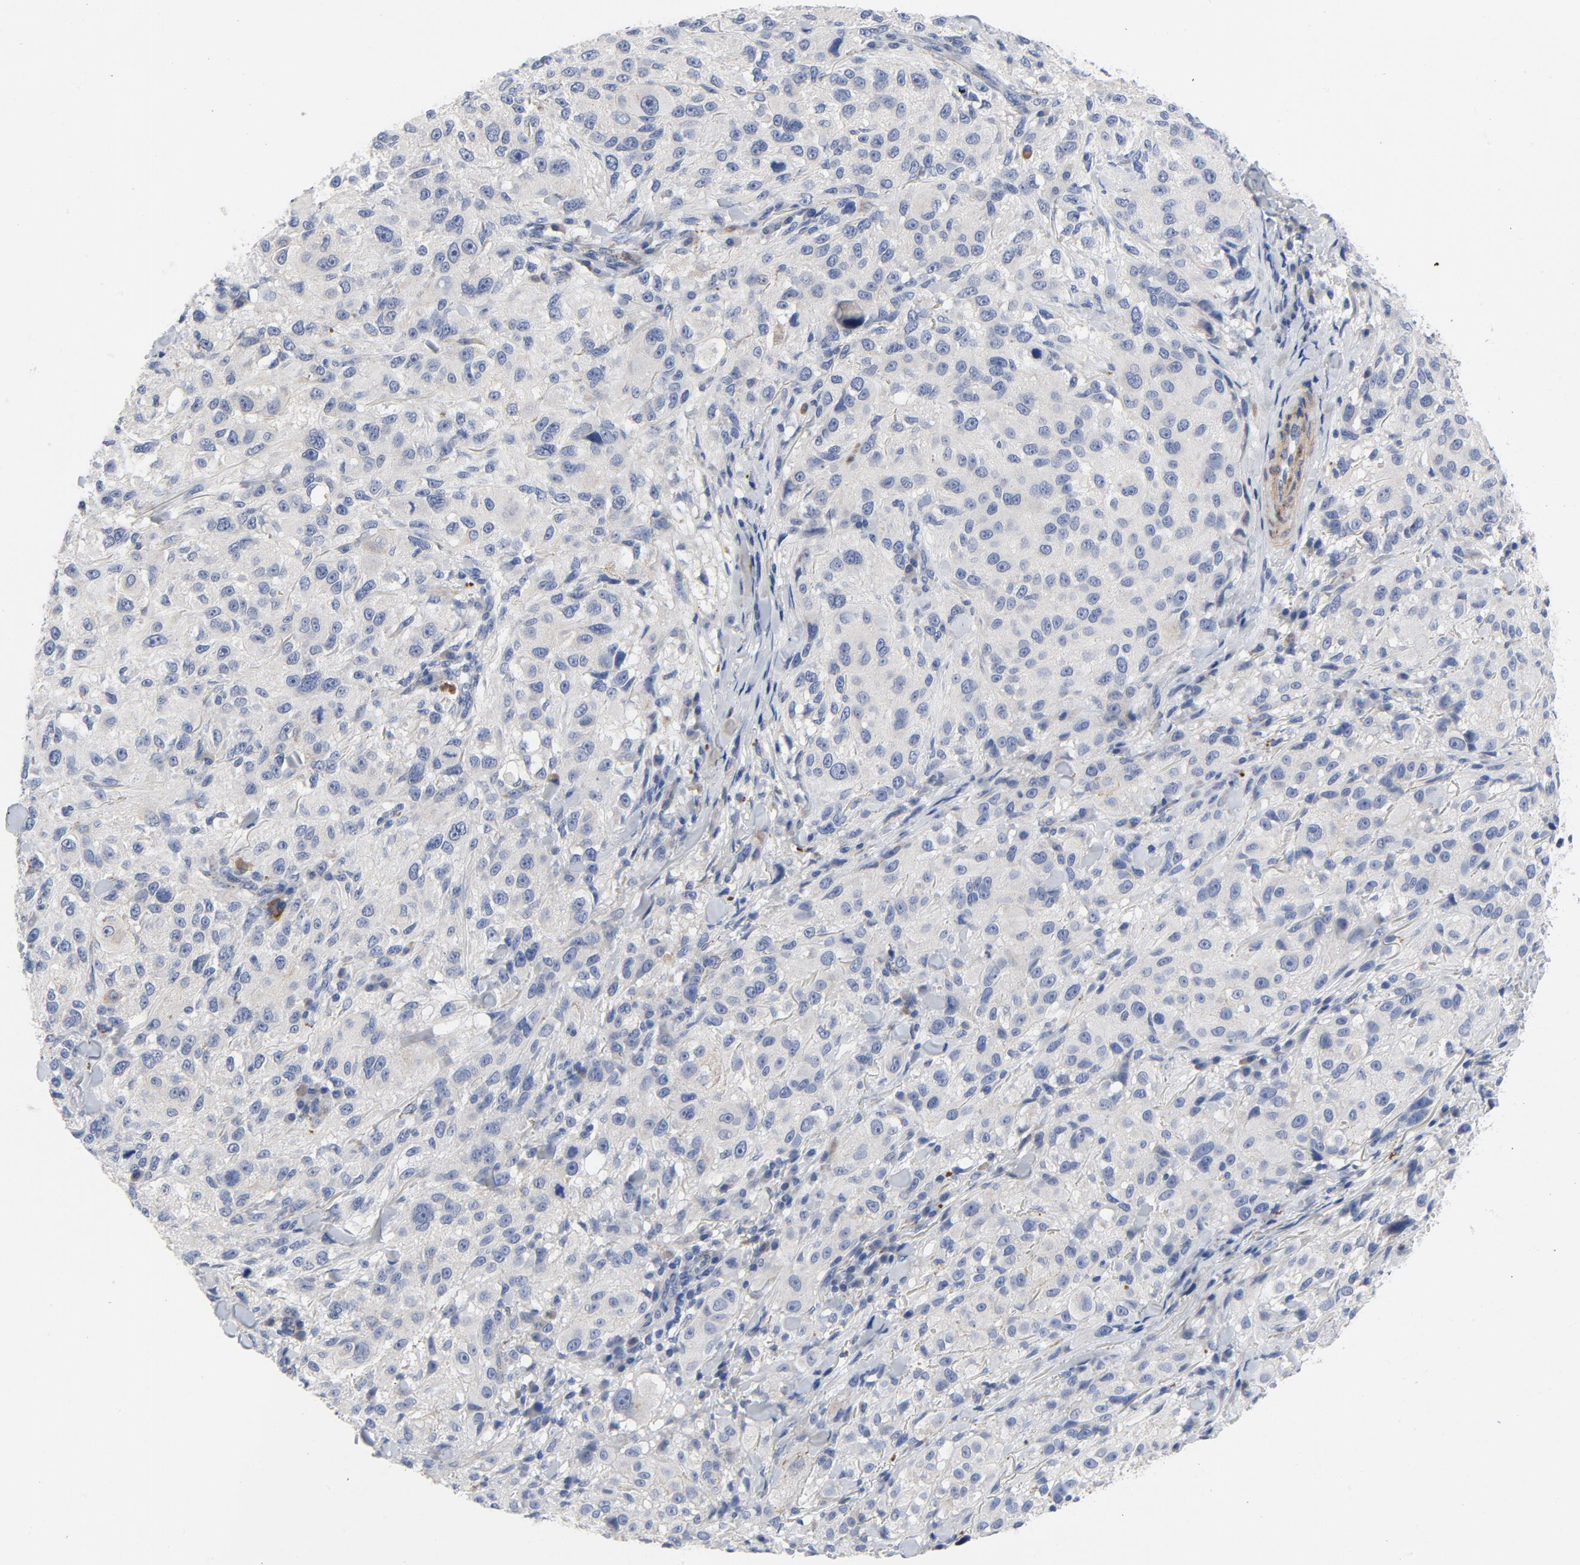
{"staining": {"intensity": "weak", "quantity": "<25%", "location": "cytoplasmic/membranous"}, "tissue": "melanoma", "cell_type": "Tumor cells", "image_type": "cancer", "snomed": [{"axis": "morphology", "description": "Necrosis, NOS"}, {"axis": "morphology", "description": "Malignant melanoma, NOS"}, {"axis": "topography", "description": "Skin"}], "caption": "This micrograph is of malignant melanoma stained with IHC to label a protein in brown with the nuclei are counter-stained blue. There is no positivity in tumor cells. (DAB (3,3'-diaminobenzidine) immunohistochemistry, high magnification).", "gene": "LAMC1", "patient": {"sex": "female", "age": 87}}